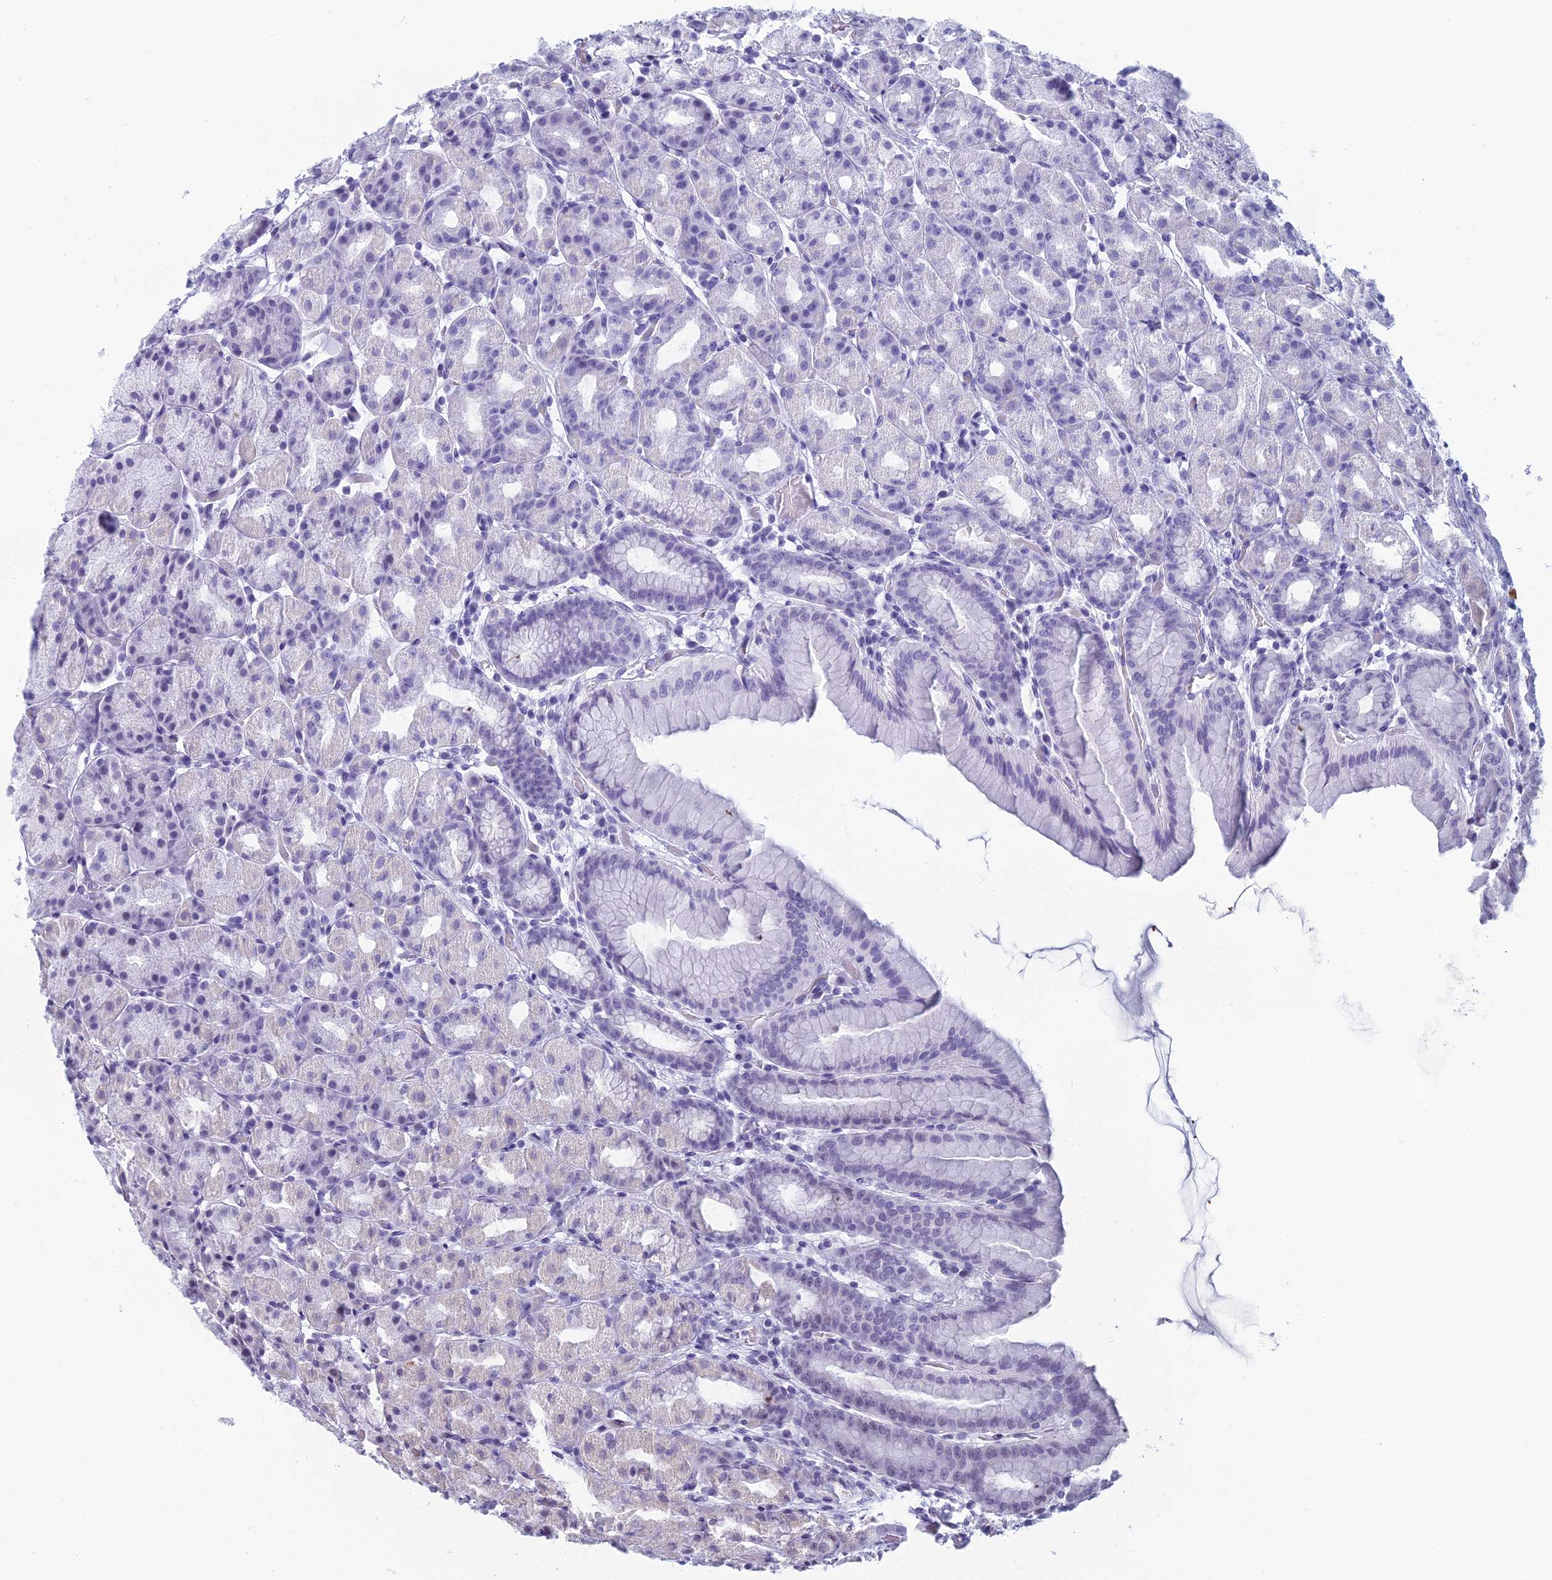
{"staining": {"intensity": "negative", "quantity": "none", "location": "none"}, "tissue": "stomach", "cell_type": "Glandular cells", "image_type": "normal", "snomed": [{"axis": "morphology", "description": "Normal tissue, NOS"}, {"axis": "topography", "description": "Stomach, upper"}], "caption": "Glandular cells show no significant positivity in normal stomach. Nuclei are stained in blue.", "gene": "RGS17", "patient": {"sex": "male", "age": 68}}